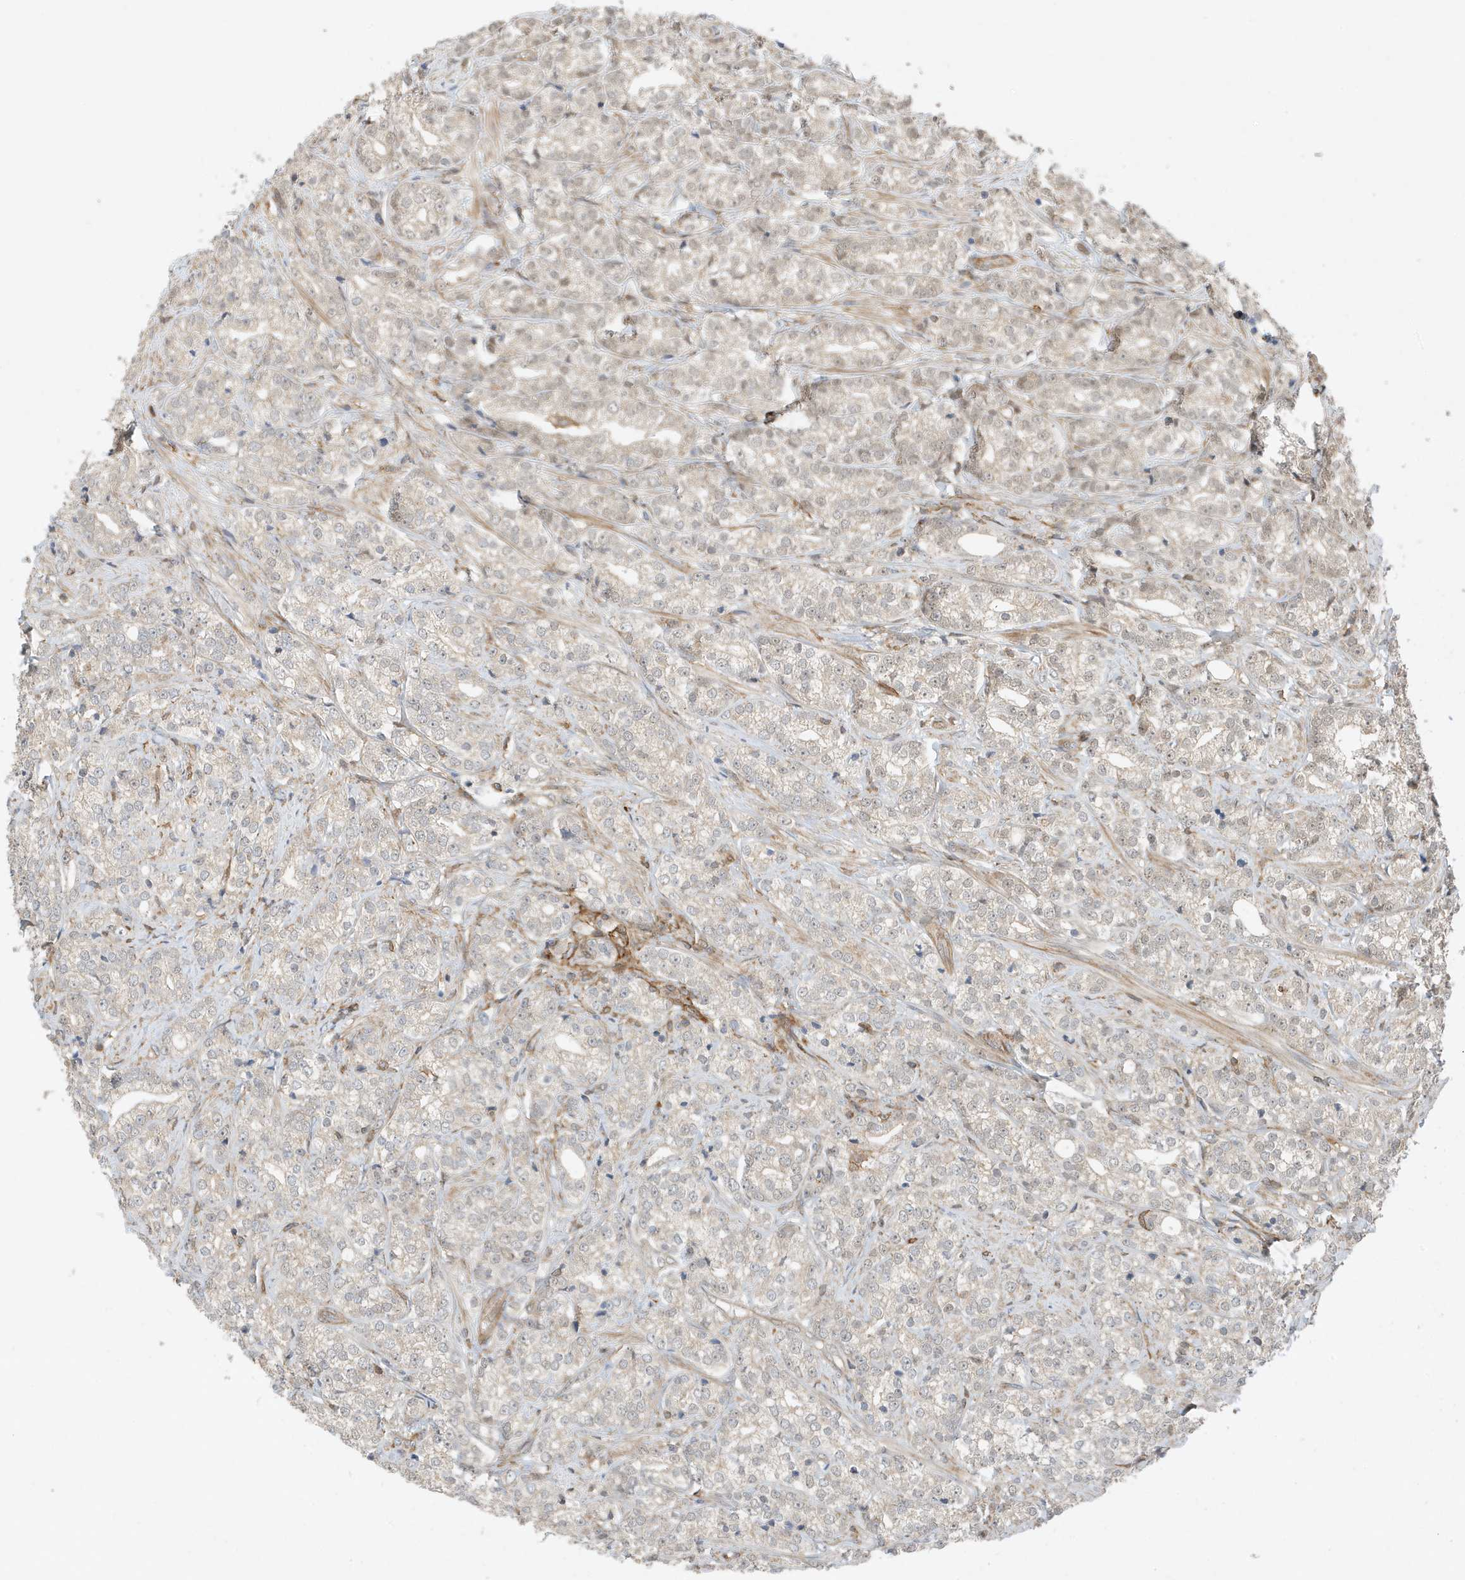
{"staining": {"intensity": "negative", "quantity": "none", "location": "none"}, "tissue": "prostate cancer", "cell_type": "Tumor cells", "image_type": "cancer", "snomed": [{"axis": "morphology", "description": "Adenocarcinoma, High grade"}, {"axis": "topography", "description": "Prostate"}], "caption": "Immunohistochemical staining of human prostate high-grade adenocarcinoma reveals no significant expression in tumor cells.", "gene": "TATDN3", "patient": {"sex": "male", "age": 69}}